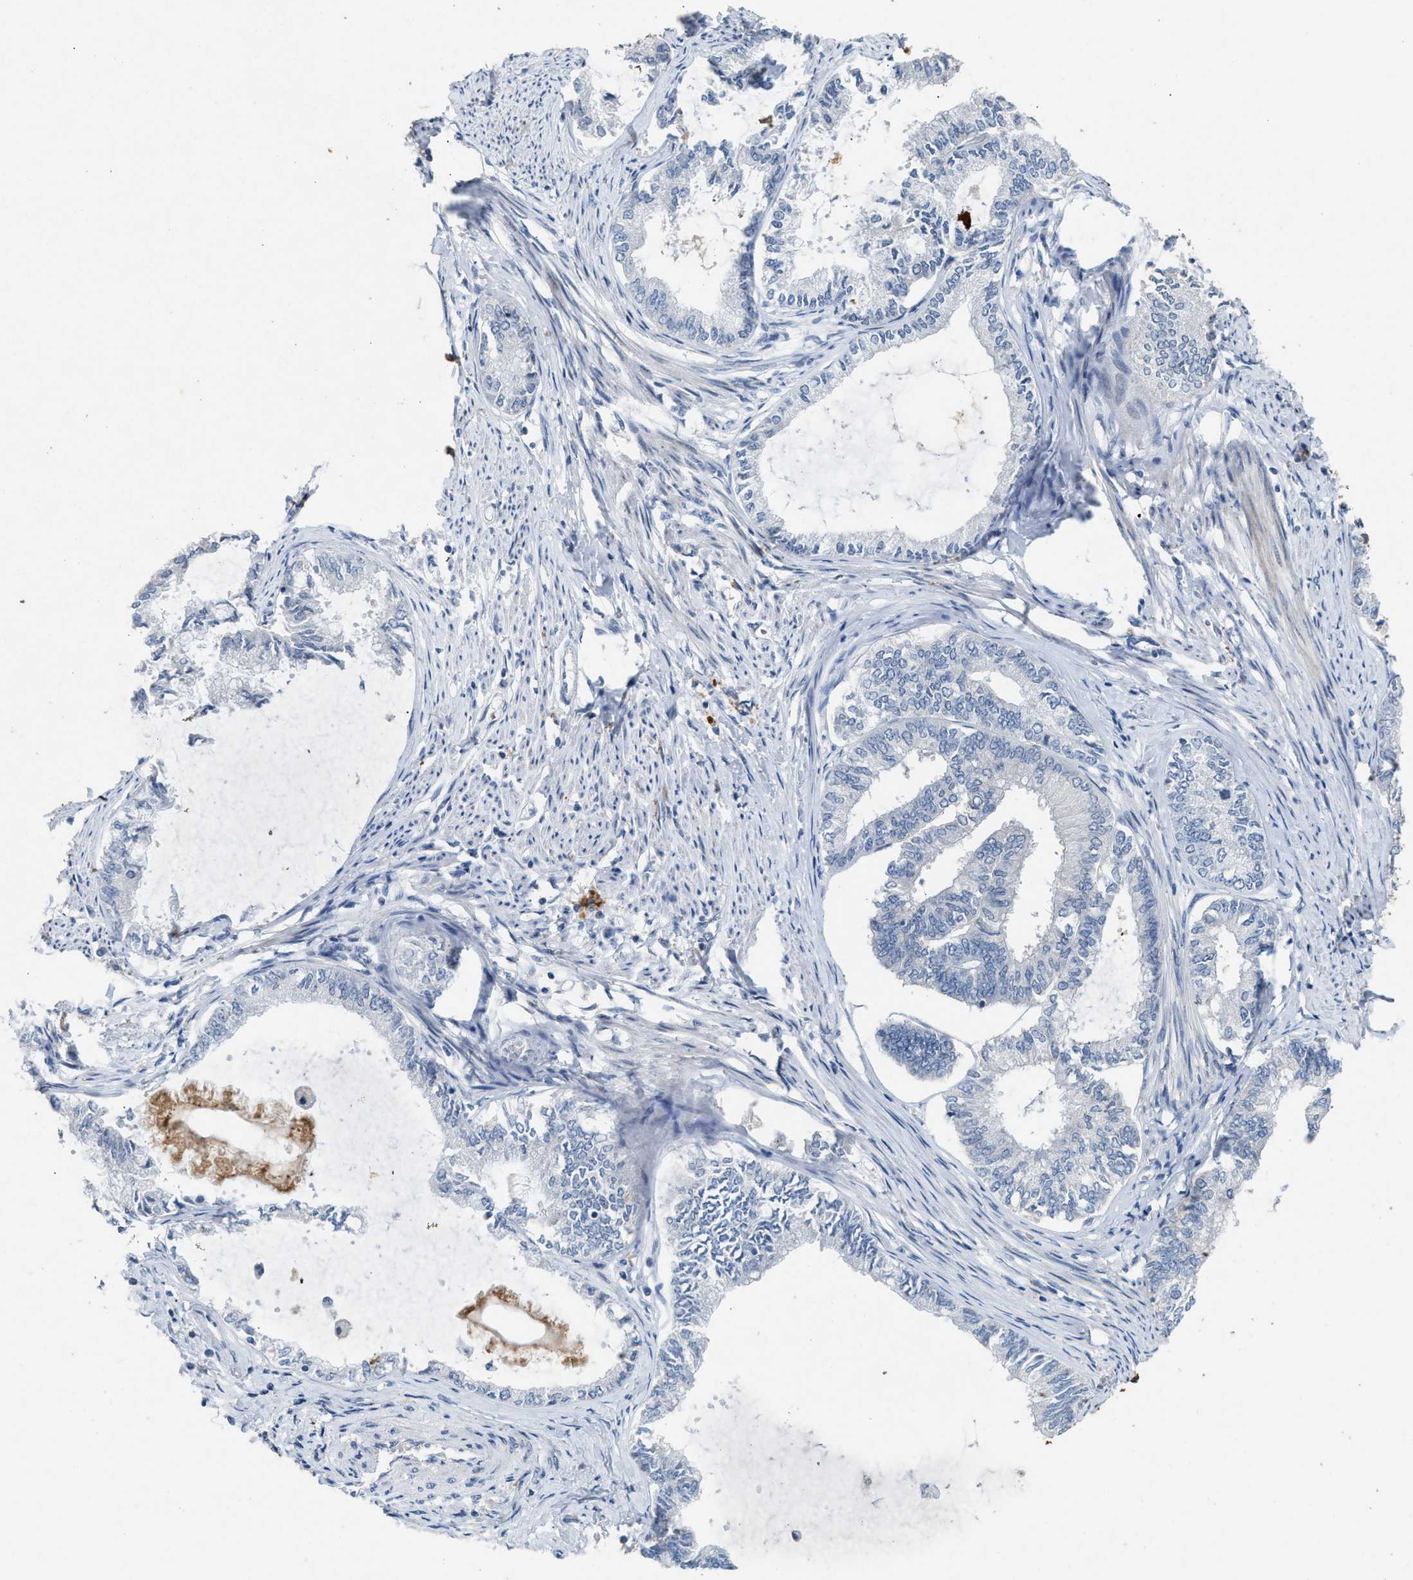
{"staining": {"intensity": "negative", "quantity": "none", "location": "none"}, "tissue": "endometrial cancer", "cell_type": "Tumor cells", "image_type": "cancer", "snomed": [{"axis": "morphology", "description": "Adenocarcinoma, NOS"}, {"axis": "topography", "description": "Endometrium"}], "caption": "This histopathology image is of endometrial cancer (adenocarcinoma) stained with immunohistochemistry to label a protein in brown with the nuclei are counter-stained blue. There is no positivity in tumor cells.", "gene": "SLC5A5", "patient": {"sex": "female", "age": 86}}